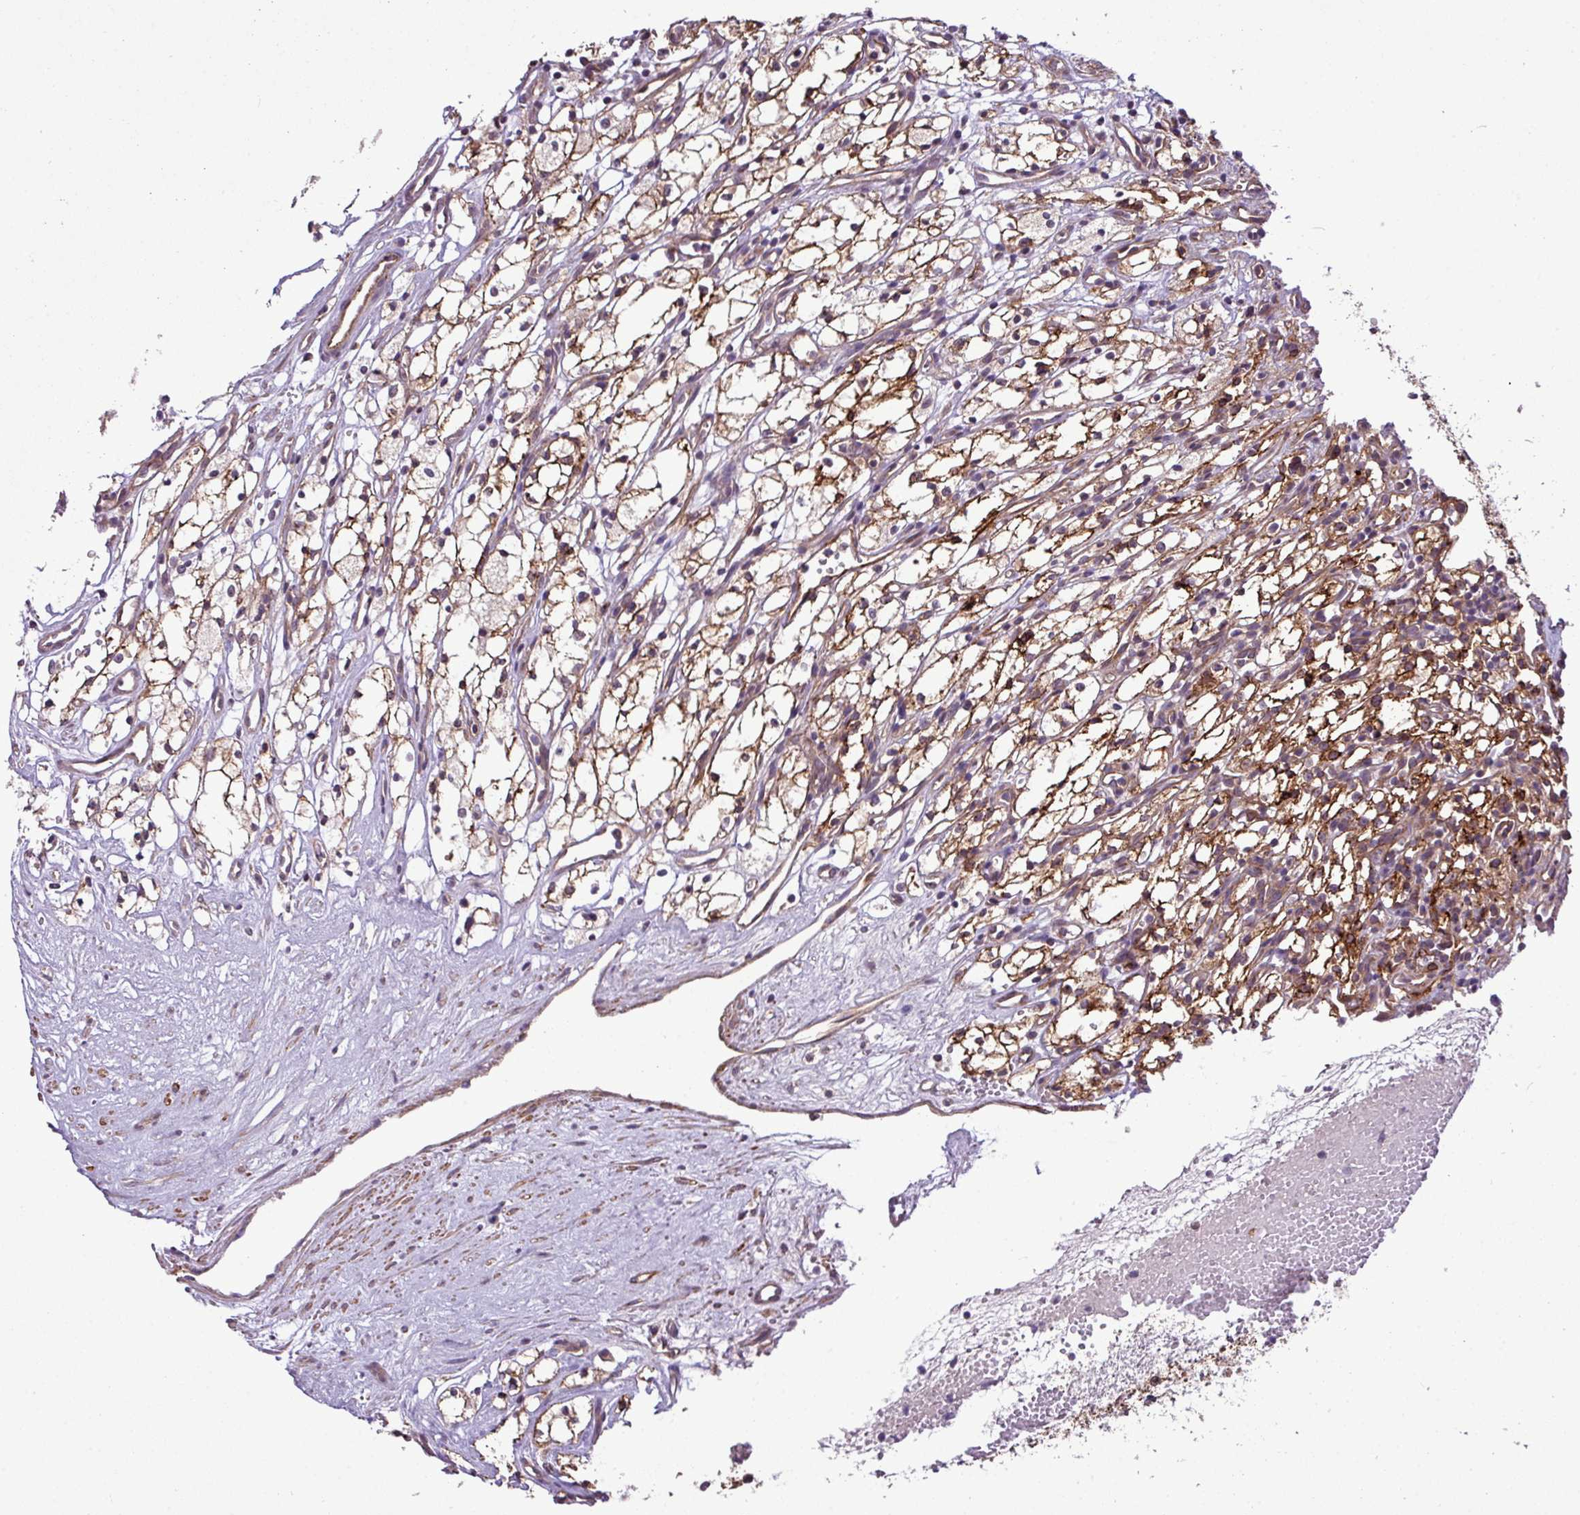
{"staining": {"intensity": "moderate", "quantity": ">75%", "location": "cytoplasmic/membranous"}, "tissue": "renal cancer", "cell_type": "Tumor cells", "image_type": "cancer", "snomed": [{"axis": "morphology", "description": "Adenocarcinoma, NOS"}, {"axis": "topography", "description": "Kidney"}], "caption": "IHC photomicrograph of renal cancer (adenocarcinoma) stained for a protein (brown), which exhibits medium levels of moderate cytoplasmic/membranous positivity in approximately >75% of tumor cells.", "gene": "XIAP", "patient": {"sex": "male", "age": 59}}